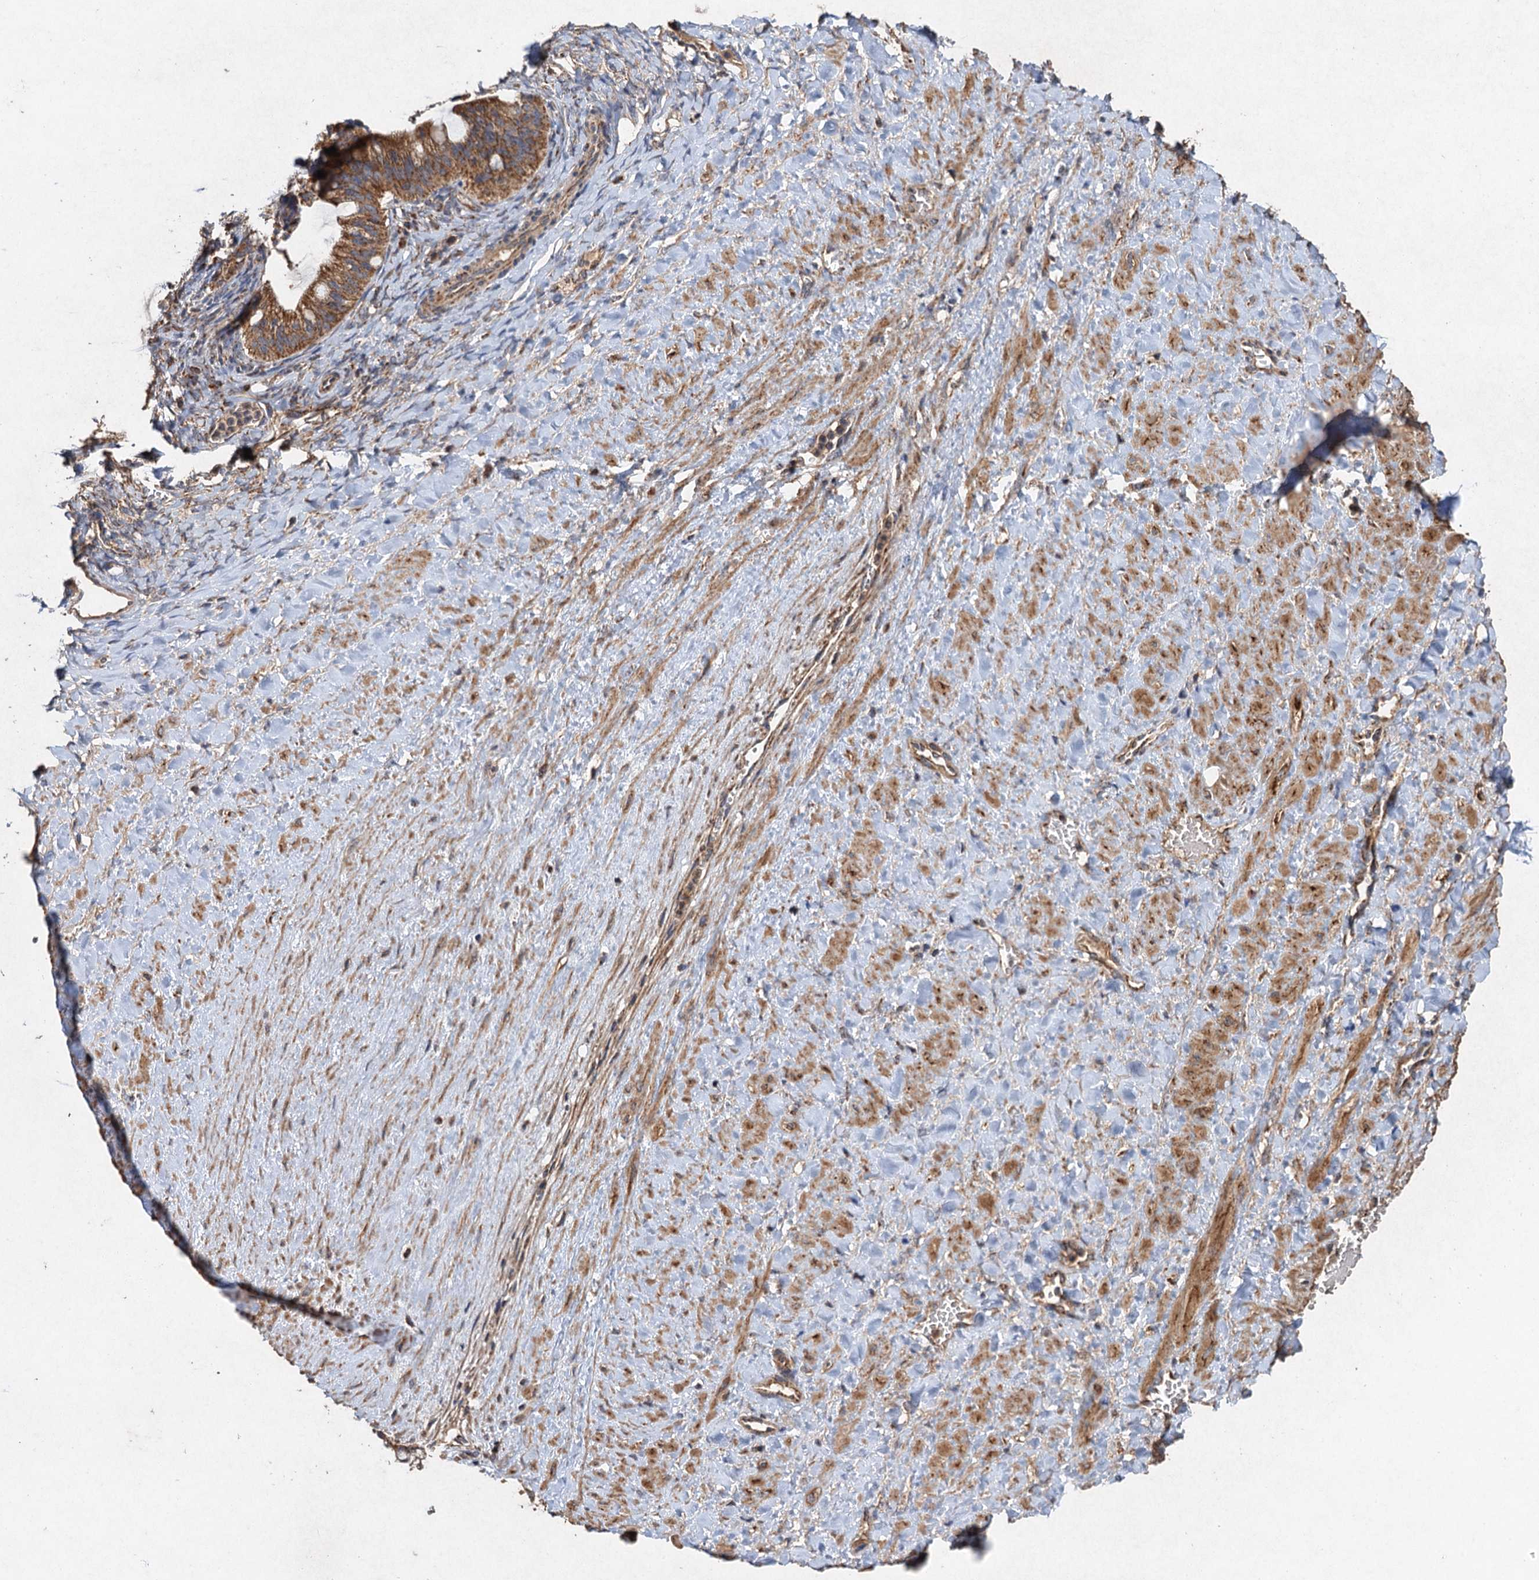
{"staining": {"intensity": "moderate", "quantity": ">75%", "location": "cytoplasmic/membranous"}, "tissue": "ovarian cancer", "cell_type": "Tumor cells", "image_type": "cancer", "snomed": [{"axis": "morphology", "description": "Cystadenocarcinoma, mucinous, NOS"}, {"axis": "topography", "description": "Ovary"}], "caption": "Ovarian mucinous cystadenocarcinoma was stained to show a protein in brown. There is medium levels of moderate cytoplasmic/membranous positivity in approximately >75% of tumor cells.", "gene": "NDUFA13", "patient": {"sex": "female", "age": 73}}